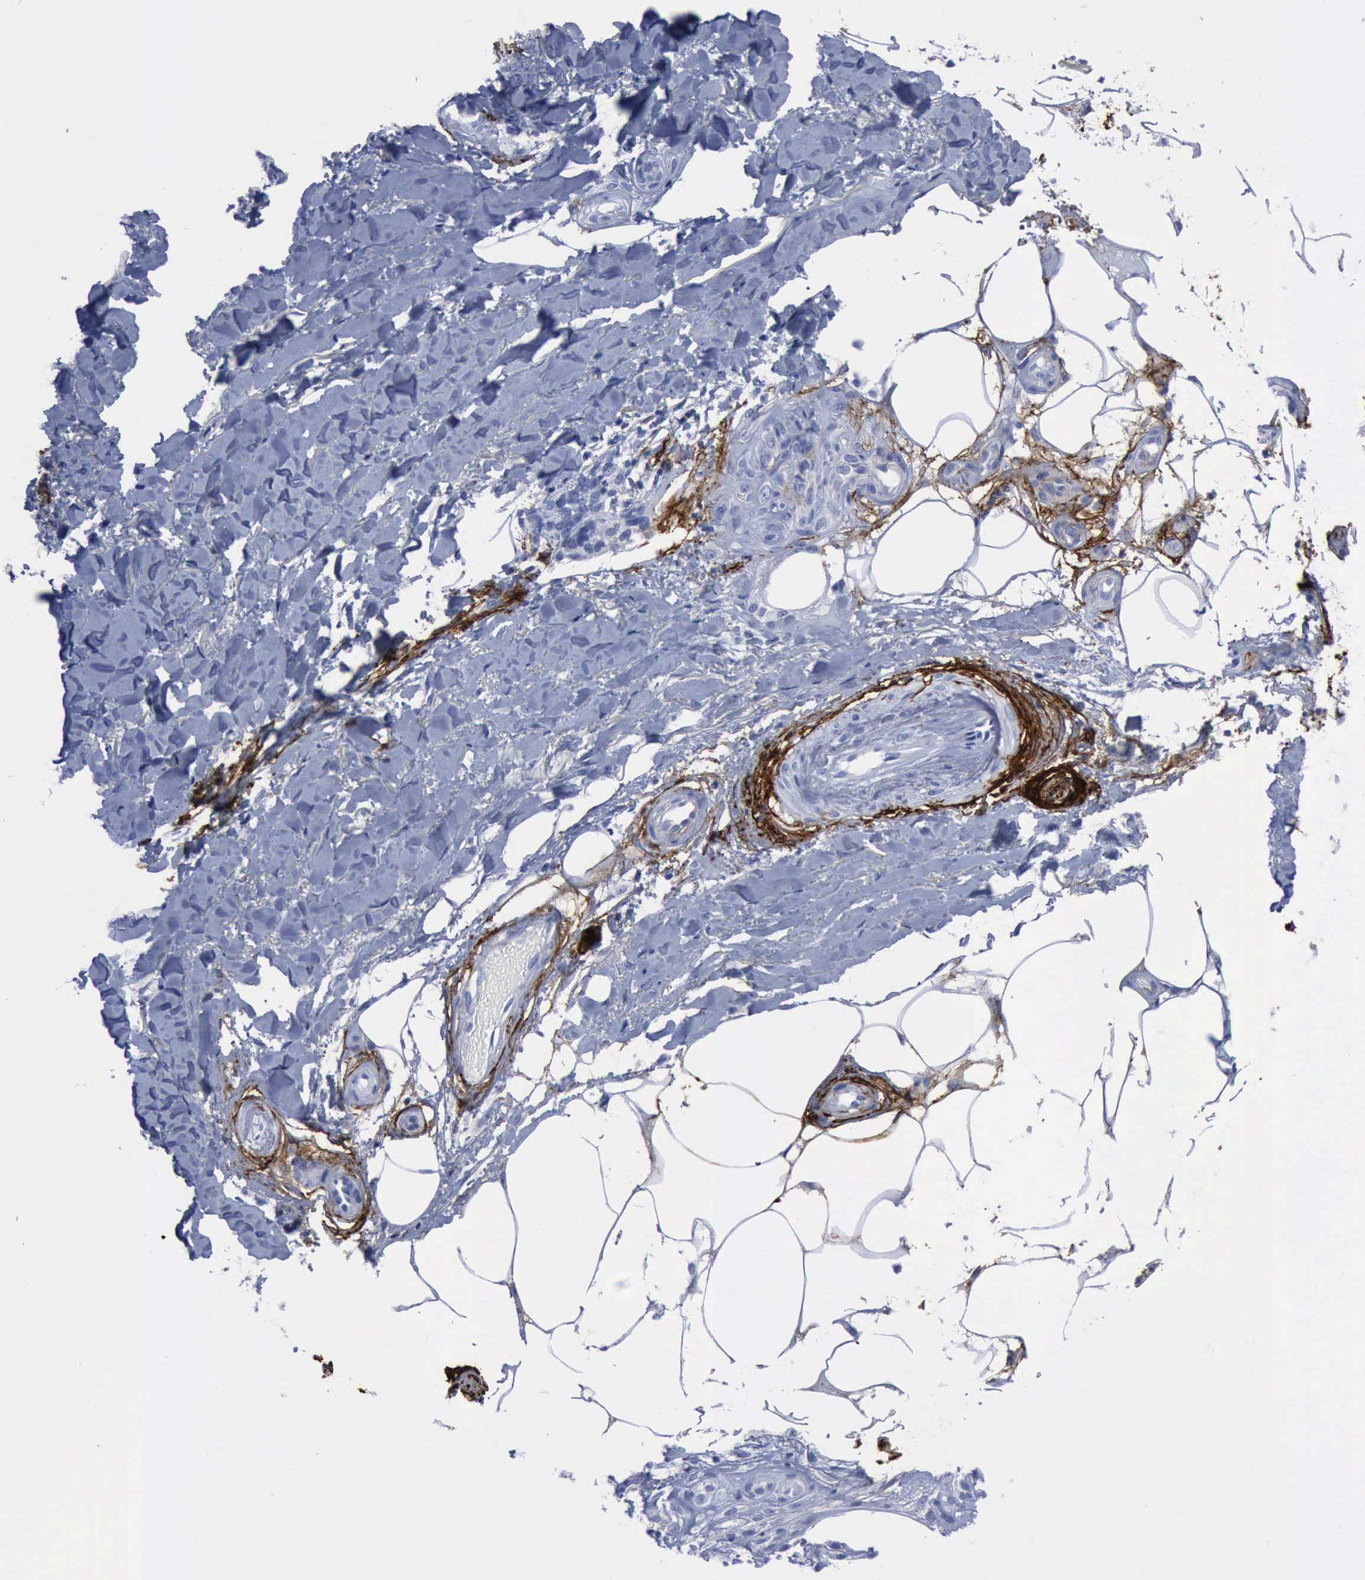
{"staining": {"intensity": "negative", "quantity": "none", "location": "none"}, "tissue": "melanoma", "cell_type": "Tumor cells", "image_type": "cancer", "snomed": [{"axis": "morphology", "description": "Malignant melanoma, NOS"}, {"axis": "topography", "description": "Skin"}], "caption": "A photomicrograph of human melanoma is negative for staining in tumor cells.", "gene": "NGFR", "patient": {"sex": "female", "age": 85}}